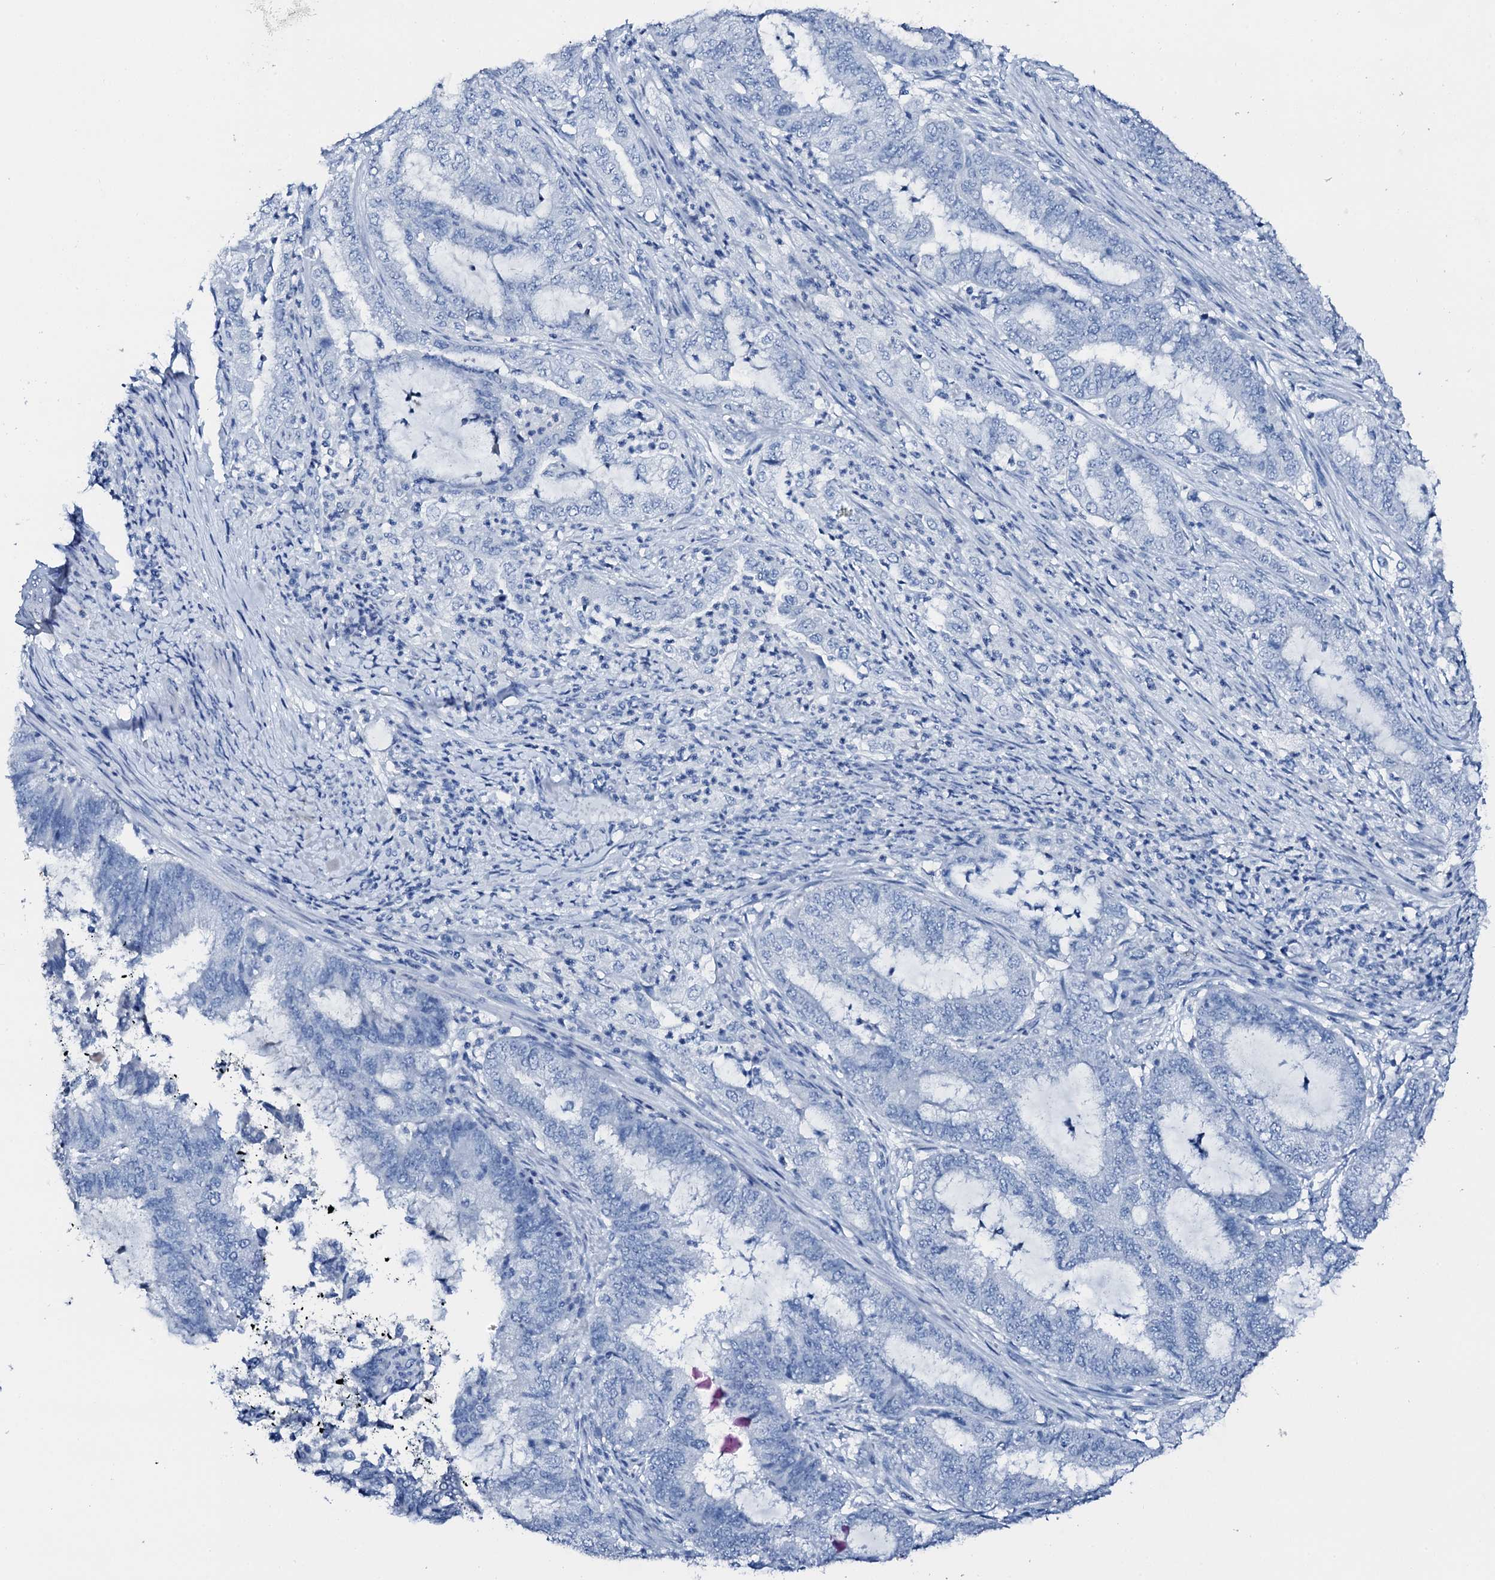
{"staining": {"intensity": "negative", "quantity": "none", "location": "none"}, "tissue": "endometrial cancer", "cell_type": "Tumor cells", "image_type": "cancer", "snomed": [{"axis": "morphology", "description": "Adenocarcinoma, NOS"}, {"axis": "topography", "description": "Endometrium"}], "caption": "IHC of human endometrial cancer (adenocarcinoma) shows no staining in tumor cells.", "gene": "PTH", "patient": {"sex": "female", "age": 51}}